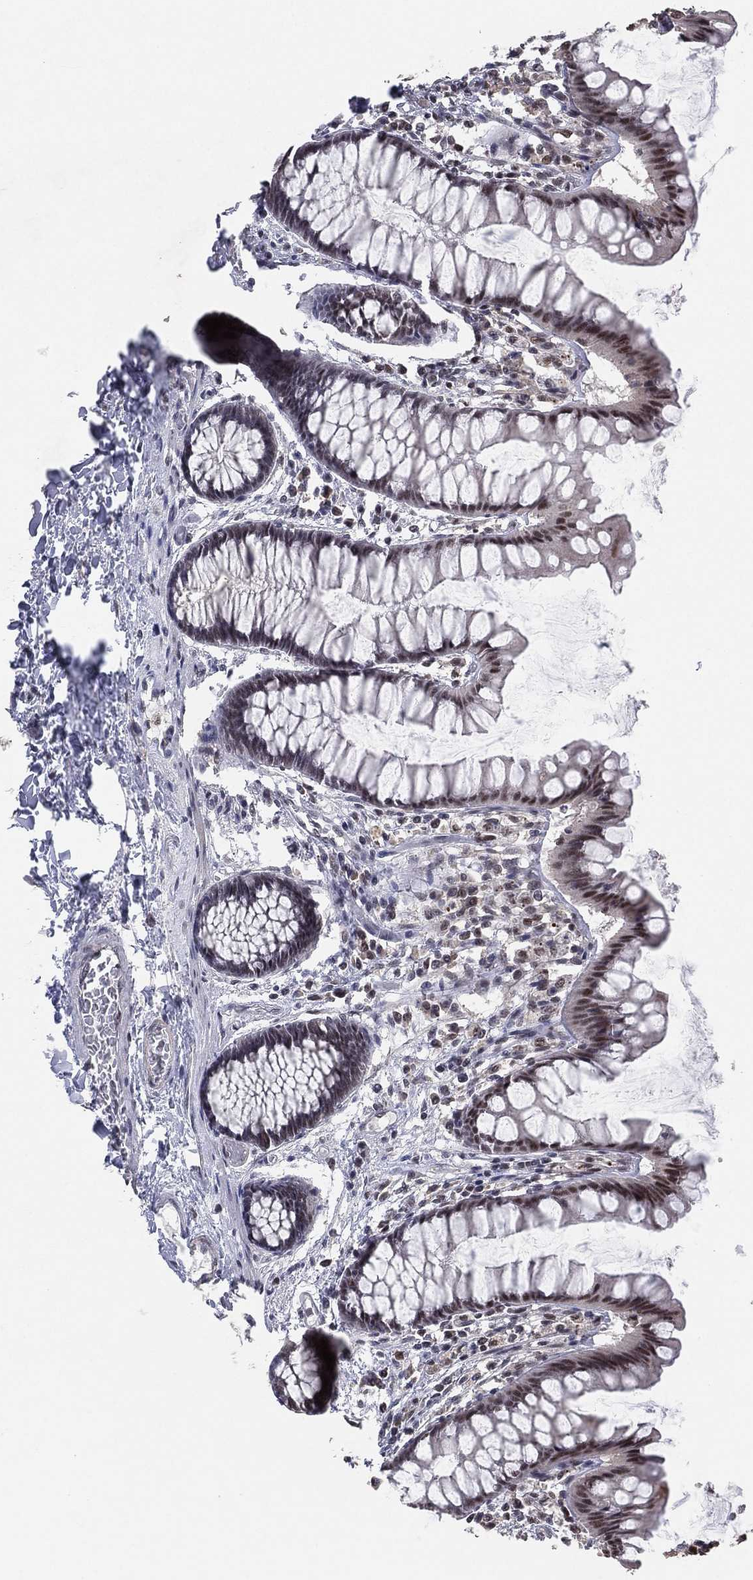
{"staining": {"intensity": "negative", "quantity": "none", "location": "none"}, "tissue": "colon", "cell_type": "Endothelial cells", "image_type": "normal", "snomed": [{"axis": "morphology", "description": "Normal tissue, NOS"}, {"axis": "topography", "description": "Colon"}], "caption": "Immunohistochemistry (IHC) image of benign human colon stained for a protein (brown), which exhibits no expression in endothelial cells.", "gene": "DGCR8", "patient": {"sex": "female", "age": 65}}